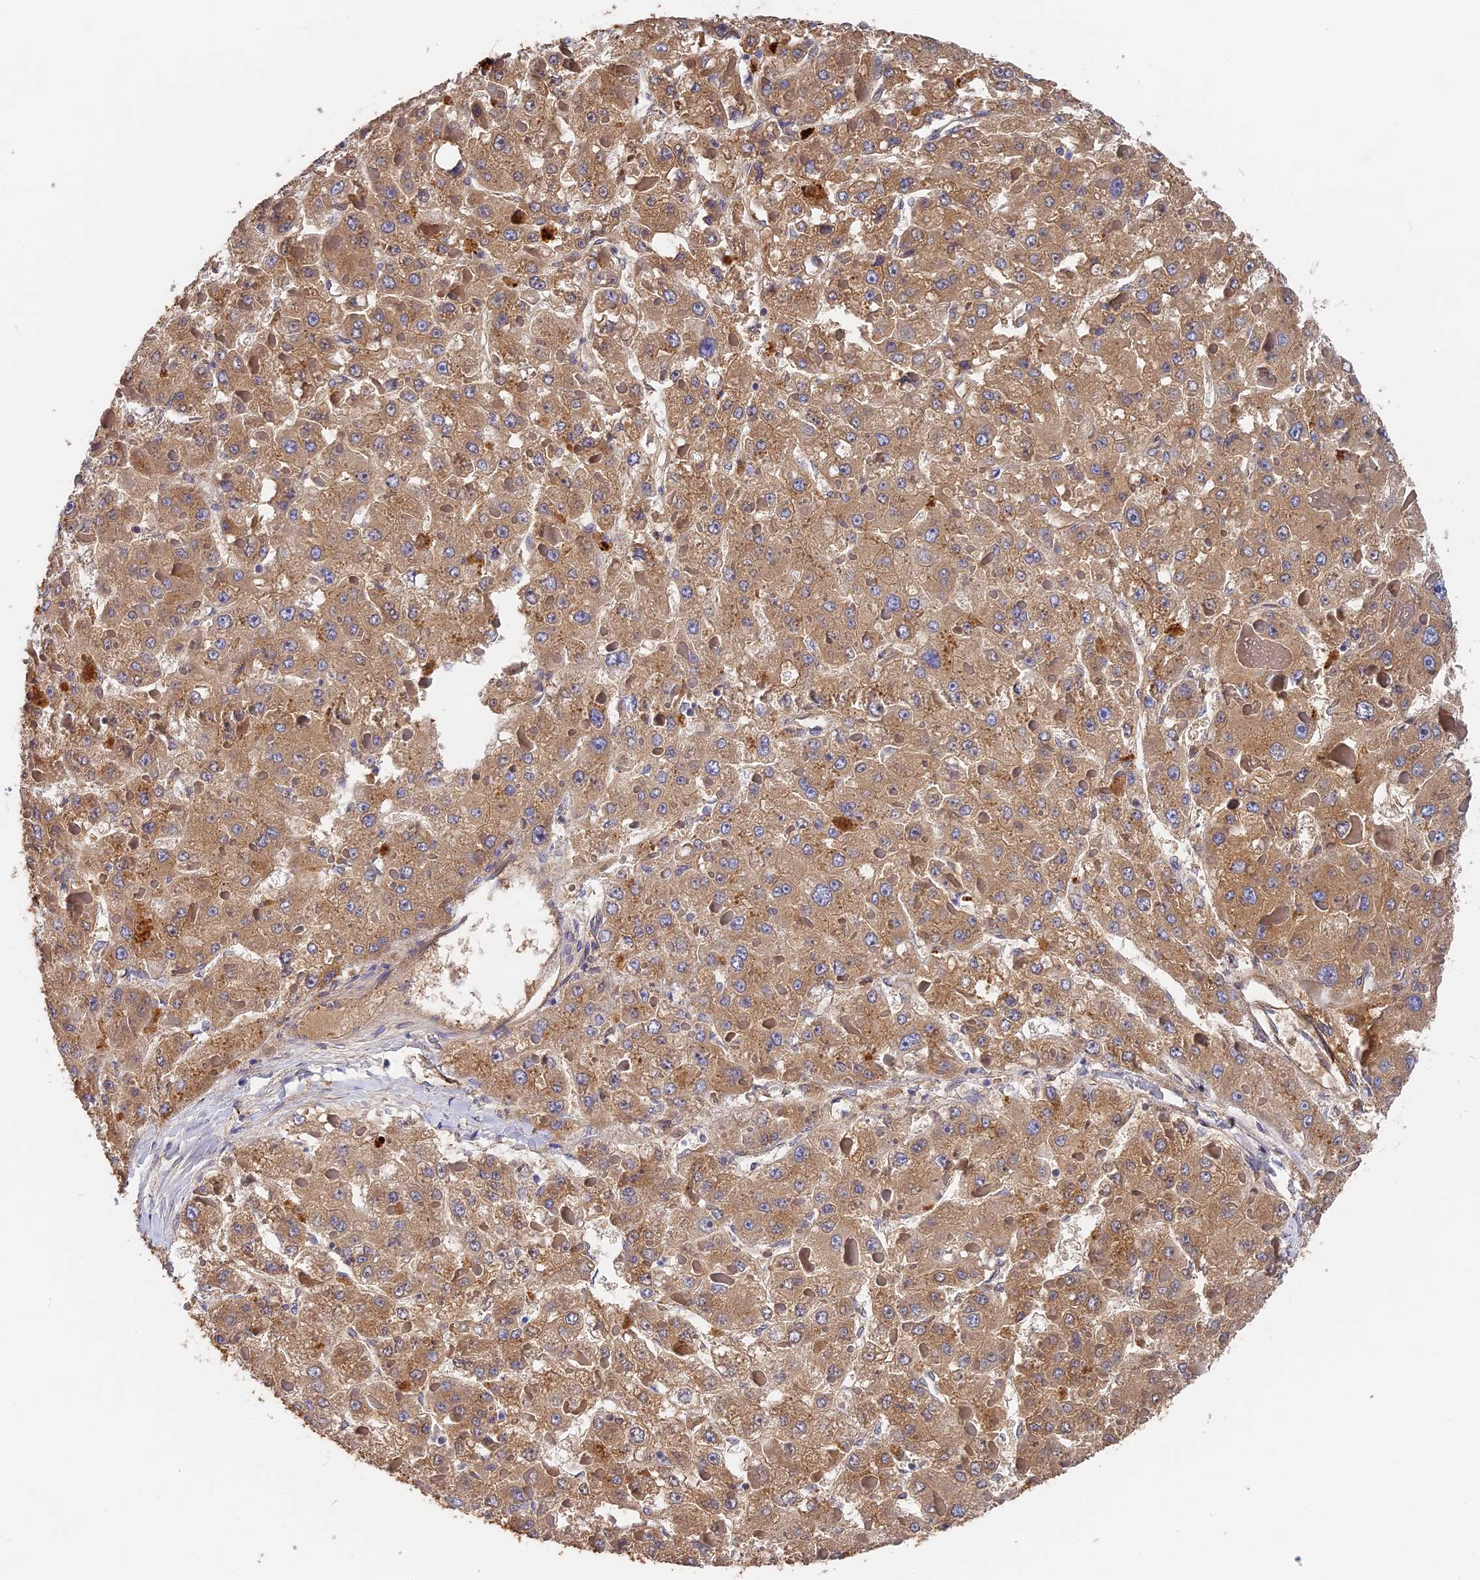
{"staining": {"intensity": "moderate", "quantity": ">75%", "location": "cytoplasmic/membranous"}, "tissue": "liver cancer", "cell_type": "Tumor cells", "image_type": "cancer", "snomed": [{"axis": "morphology", "description": "Carcinoma, Hepatocellular, NOS"}, {"axis": "topography", "description": "Liver"}], "caption": "Protein expression analysis of human hepatocellular carcinoma (liver) reveals moderate cytoplasmic/membranous positivity in approximately >75% of tumor cells.", "gene": "ITIH1", "patient": {"sex": "female", "age": 73}}